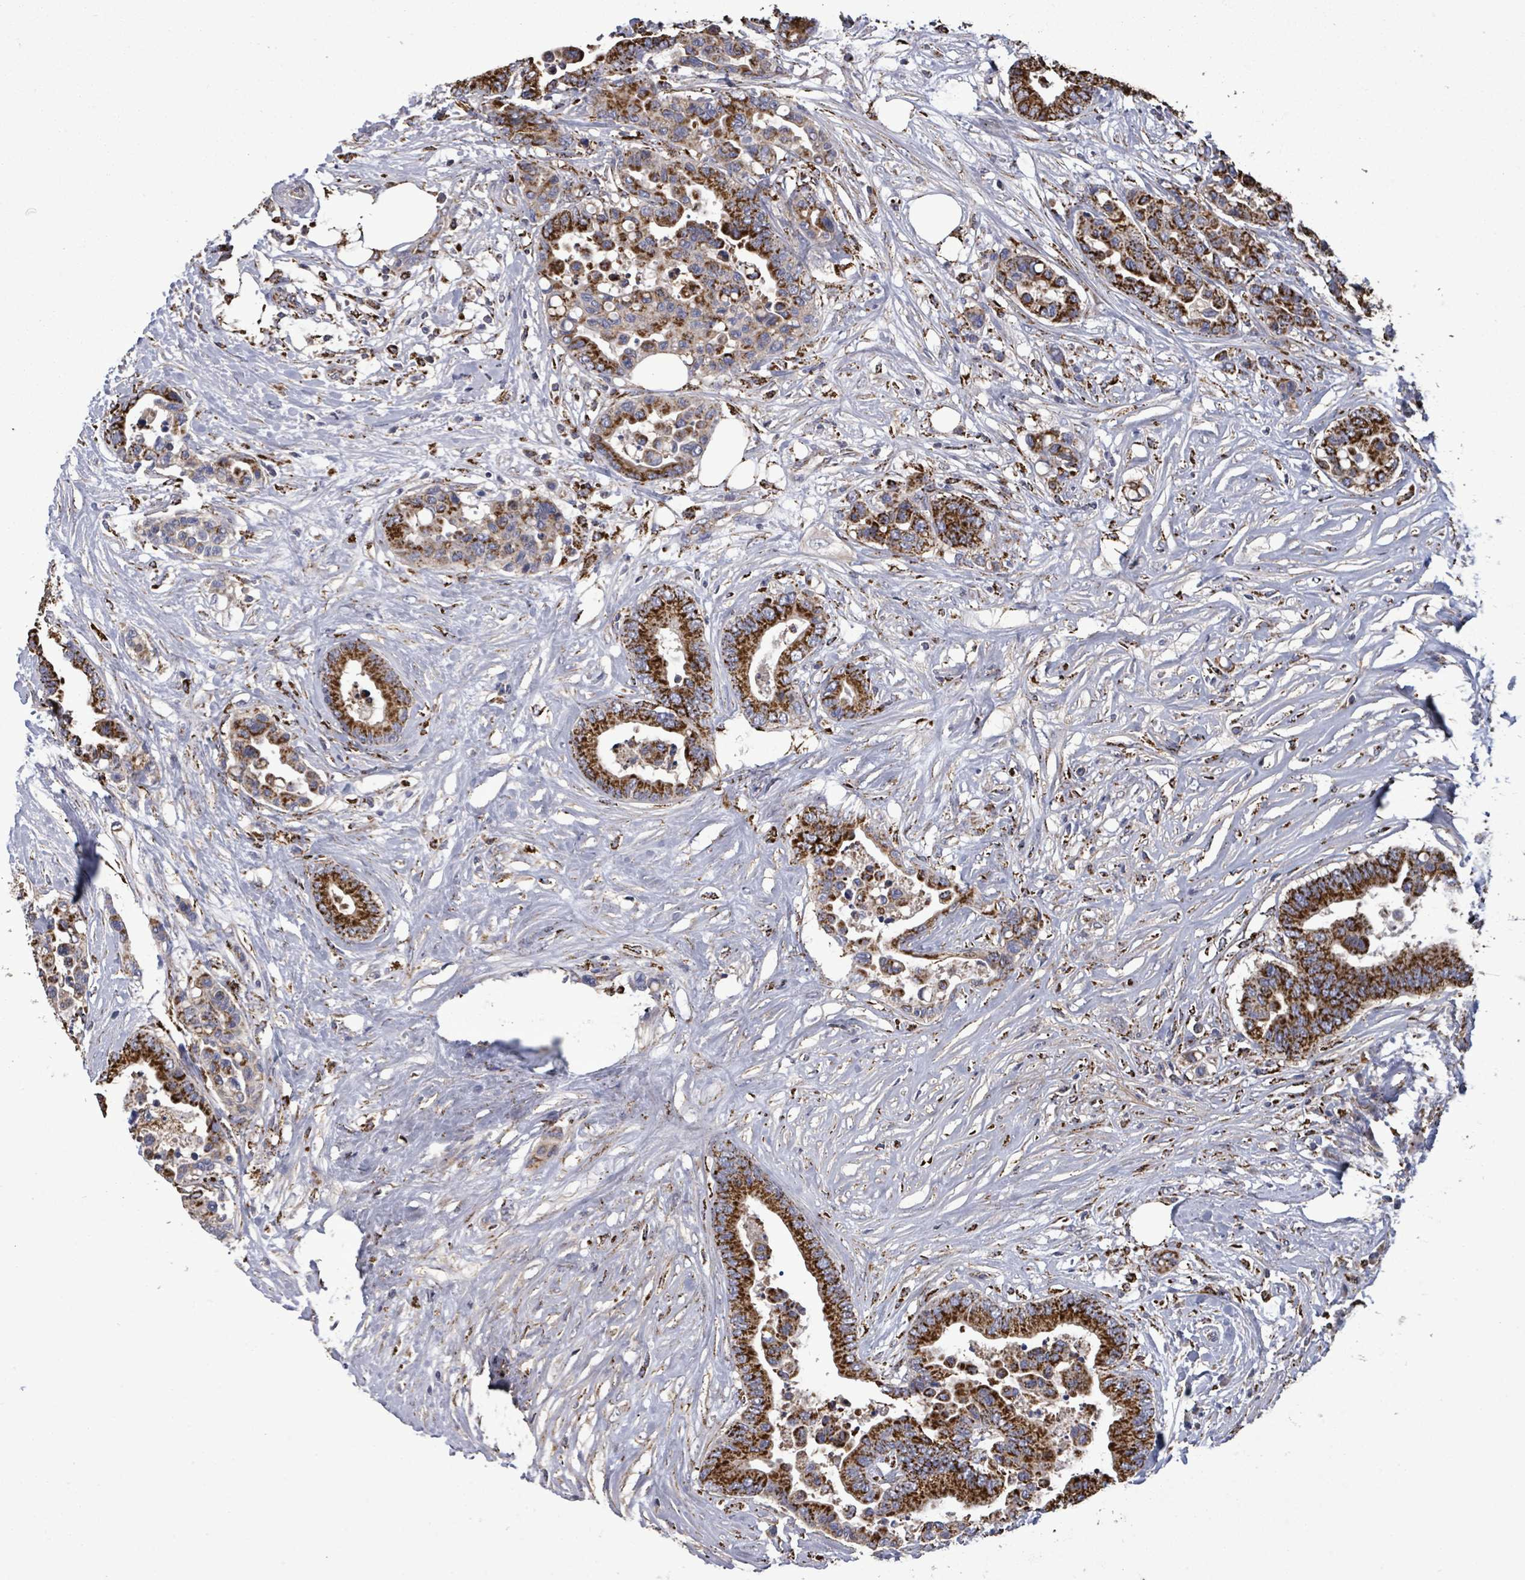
{"staining": {"intensity": "strong", "quantity": ">75%", "location": "cytoplasmic/membranous"}, "tissue": "colorectal cancer", "cell_type": "Tumor cells", "image_type": "cancer", "snomed": [{"axis": "morphology", "description": "Adenocarcinoma, NOS"}, {"axis": "topography", "description": "Colon"}], "caption": "This micrograph demonstrates IHC staining of human colorectal cancer (adenocarcinoma), with high strong cytoplasmic/membranous staining in approximately >75% of tumor cells.", "gene": "MTMR12", "patient": {"sex": "male", "age": 82}}